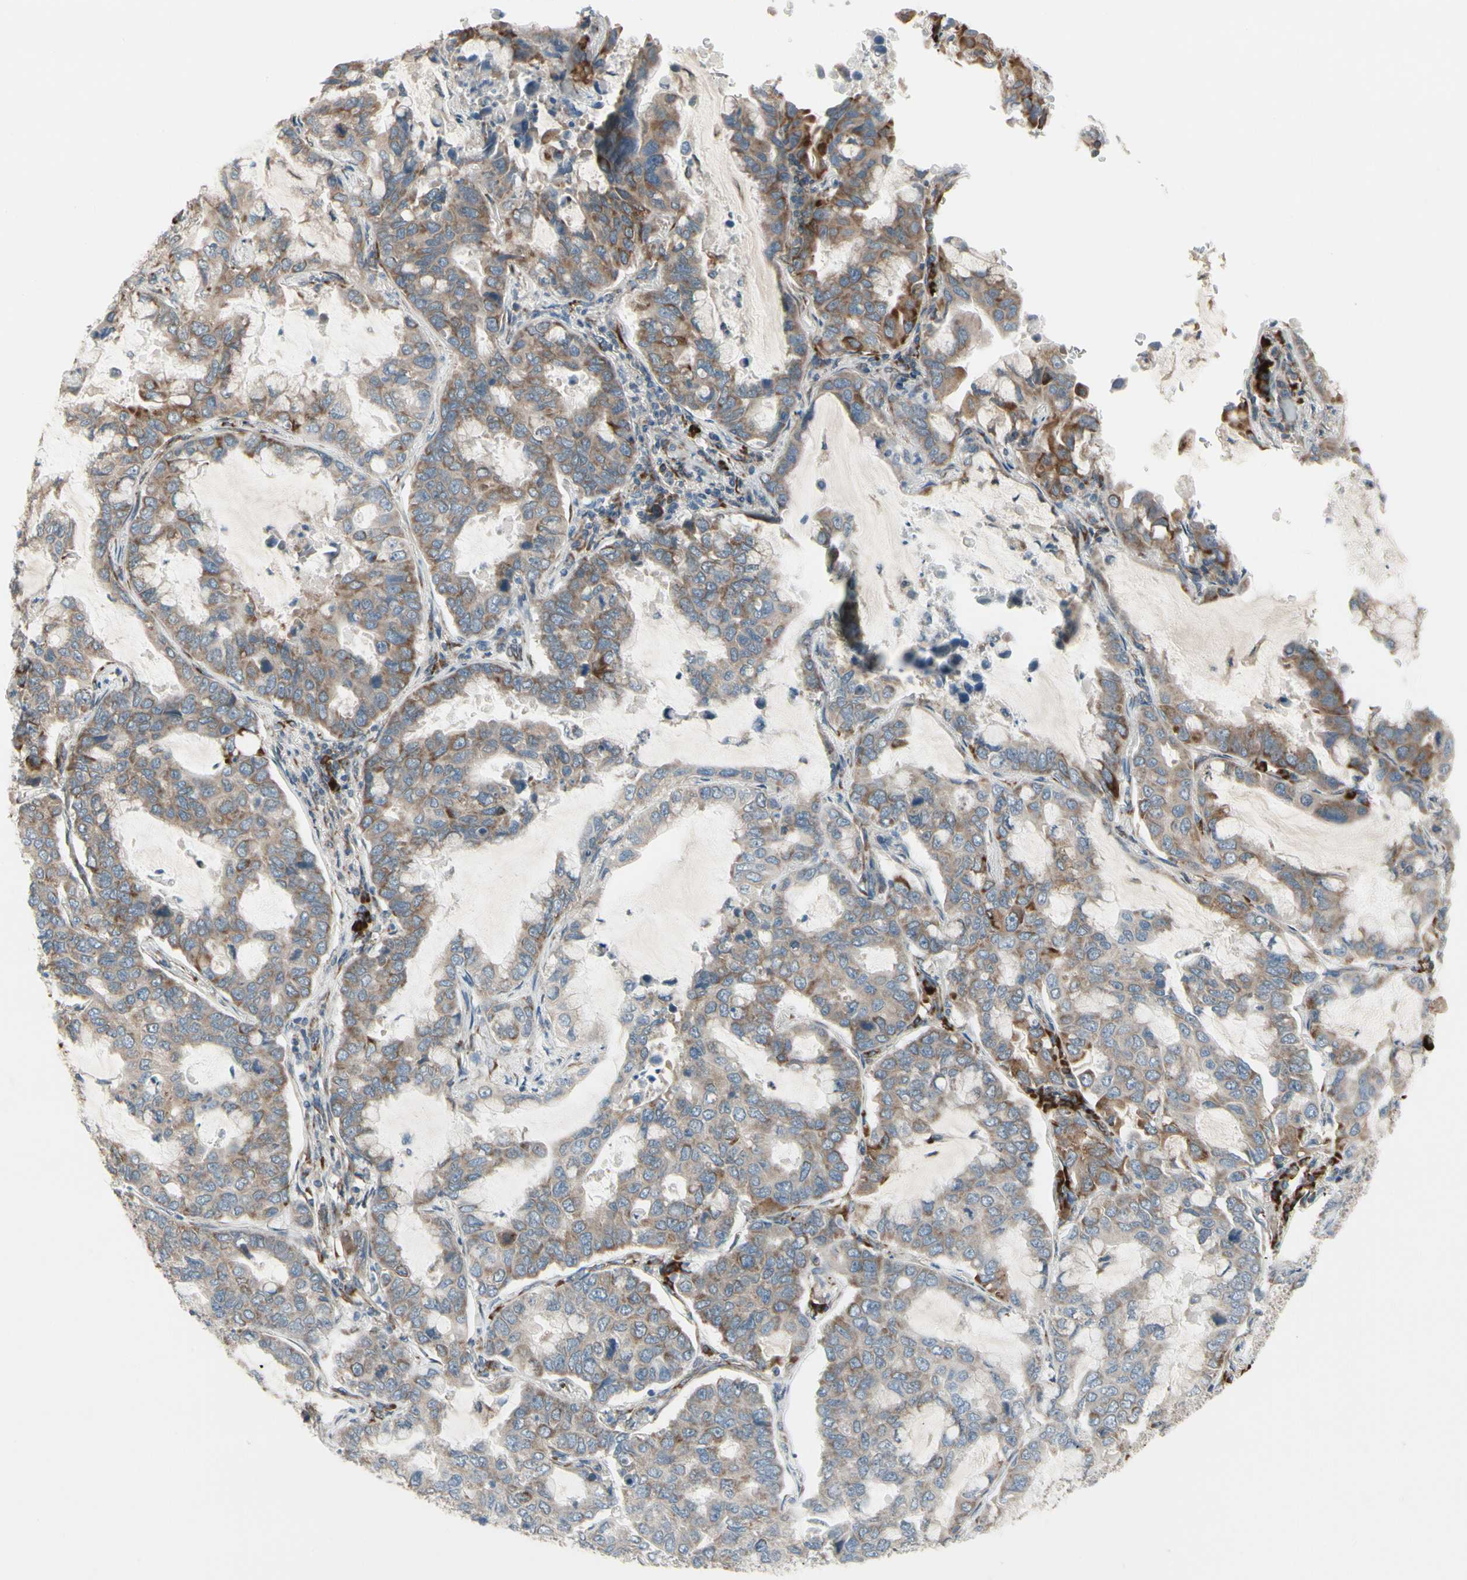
{"staining": {"intensity": "weak", "quantity": ">75%", "location": "cytoplasmic/membranous"}, "tissue": "lung cancer", "cell_type": "Tumor cells", "image_type": "cancer", "snomed": [{"axis": "morphology", "description": "Adenocarcinoma, NOS"}, {"axis": "topography", "description": "Lung"}], "caption": "Immunohistochemistry of lung cancer (adenocarcinoma) exhibits low levels of weak cytoplasmic/membranous positivity in approximately >75% of tumor cells.", "gene": "FNDC3A", "patient": {"sex": "male", "age": 64}}